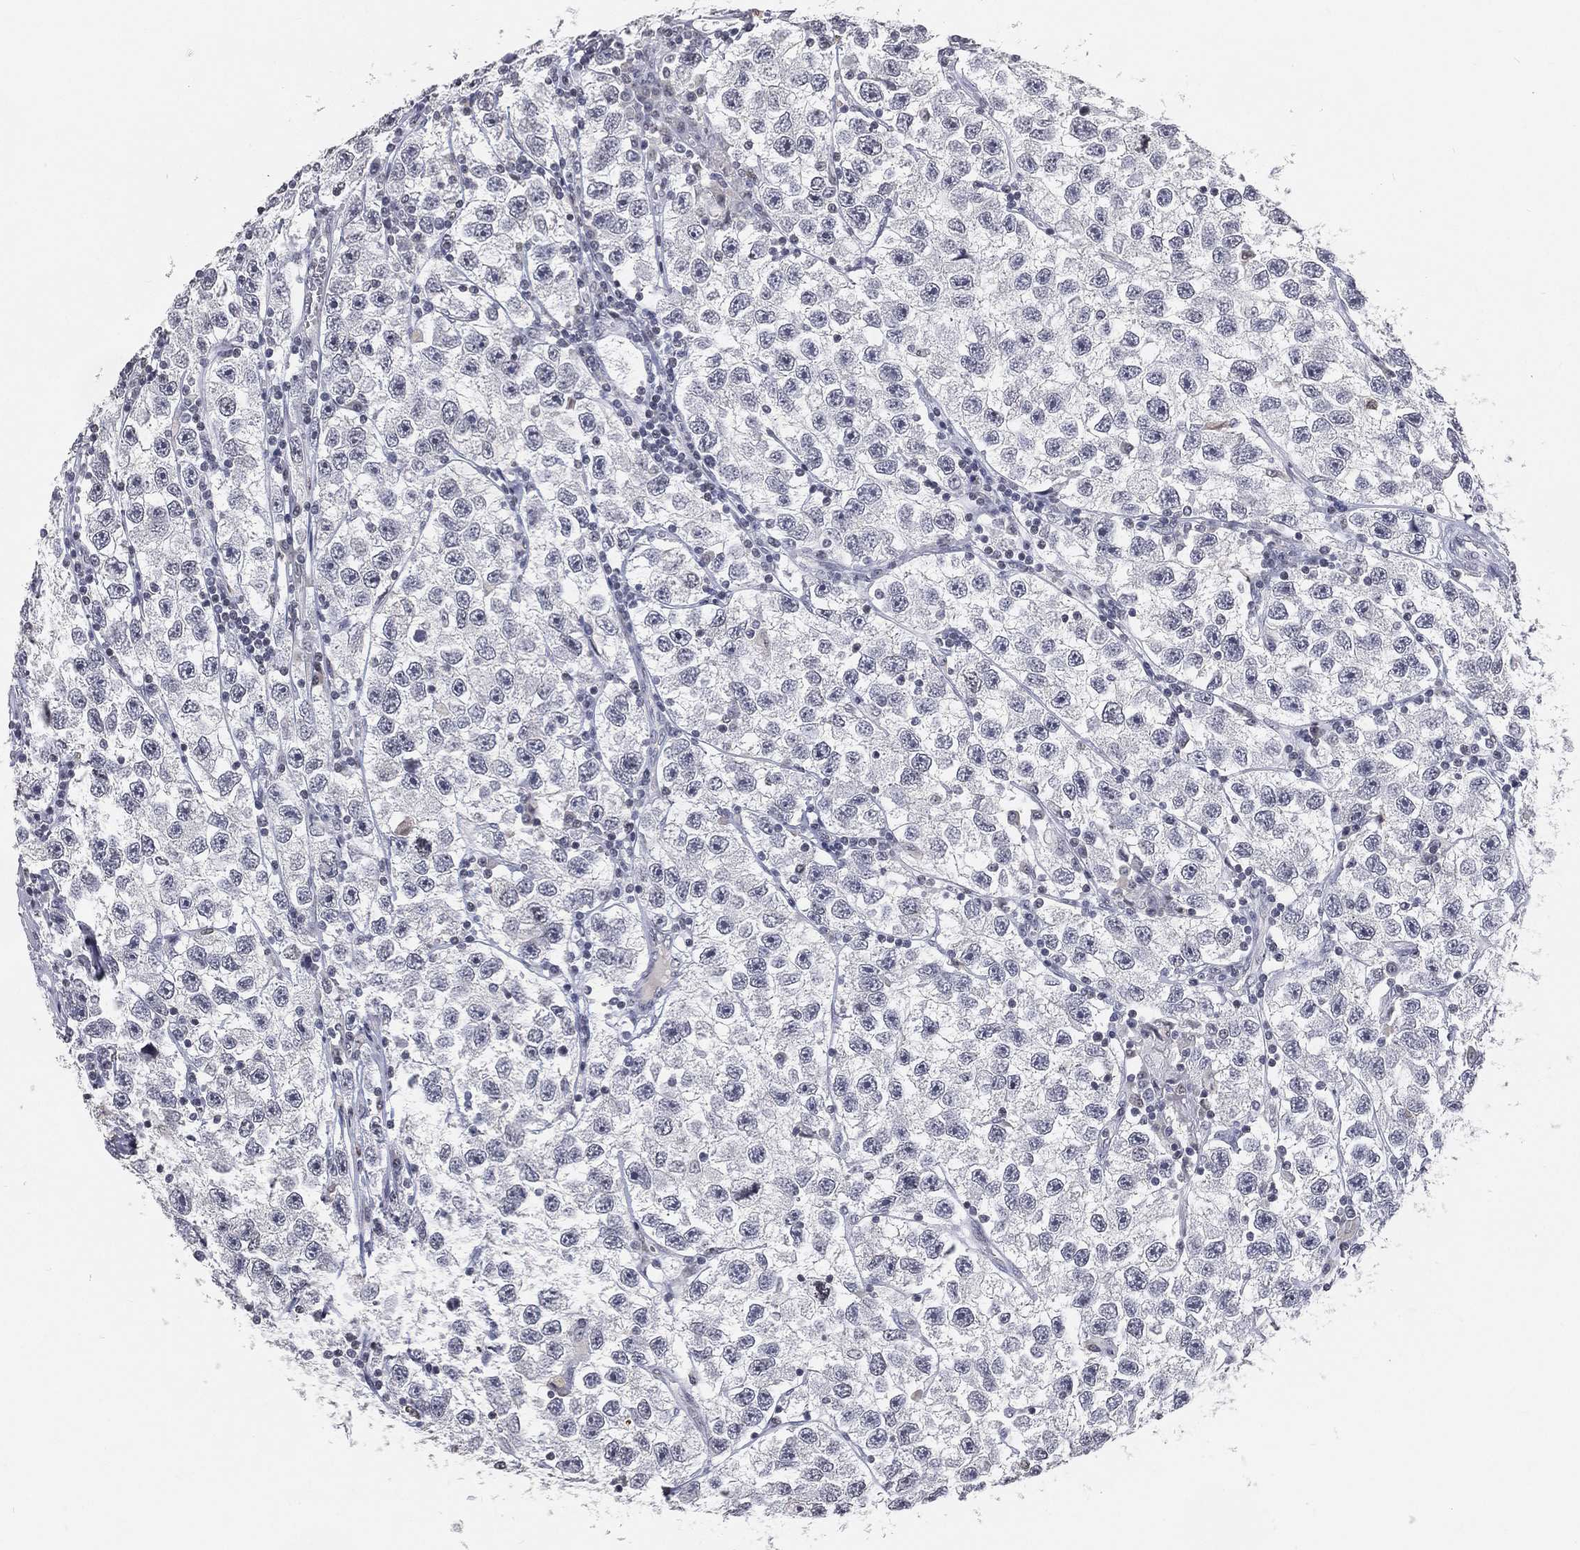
{"staining": {"intensity": "negative", "quantity": "none", "location": "none"}, "tissue": "testis cancer", "cell_type": "Tumor cells", "image_type": "cancer", "snomed": [{"axis": "morphology", "description": "Seminoma, NOS"}, {"axis": "topography", "description": "Testis"}], "caption": "There is no significant expression in tumor cells of testis seminoma.", "gene": "ARG1", "patient": {"sex": "male", "age": 26}}